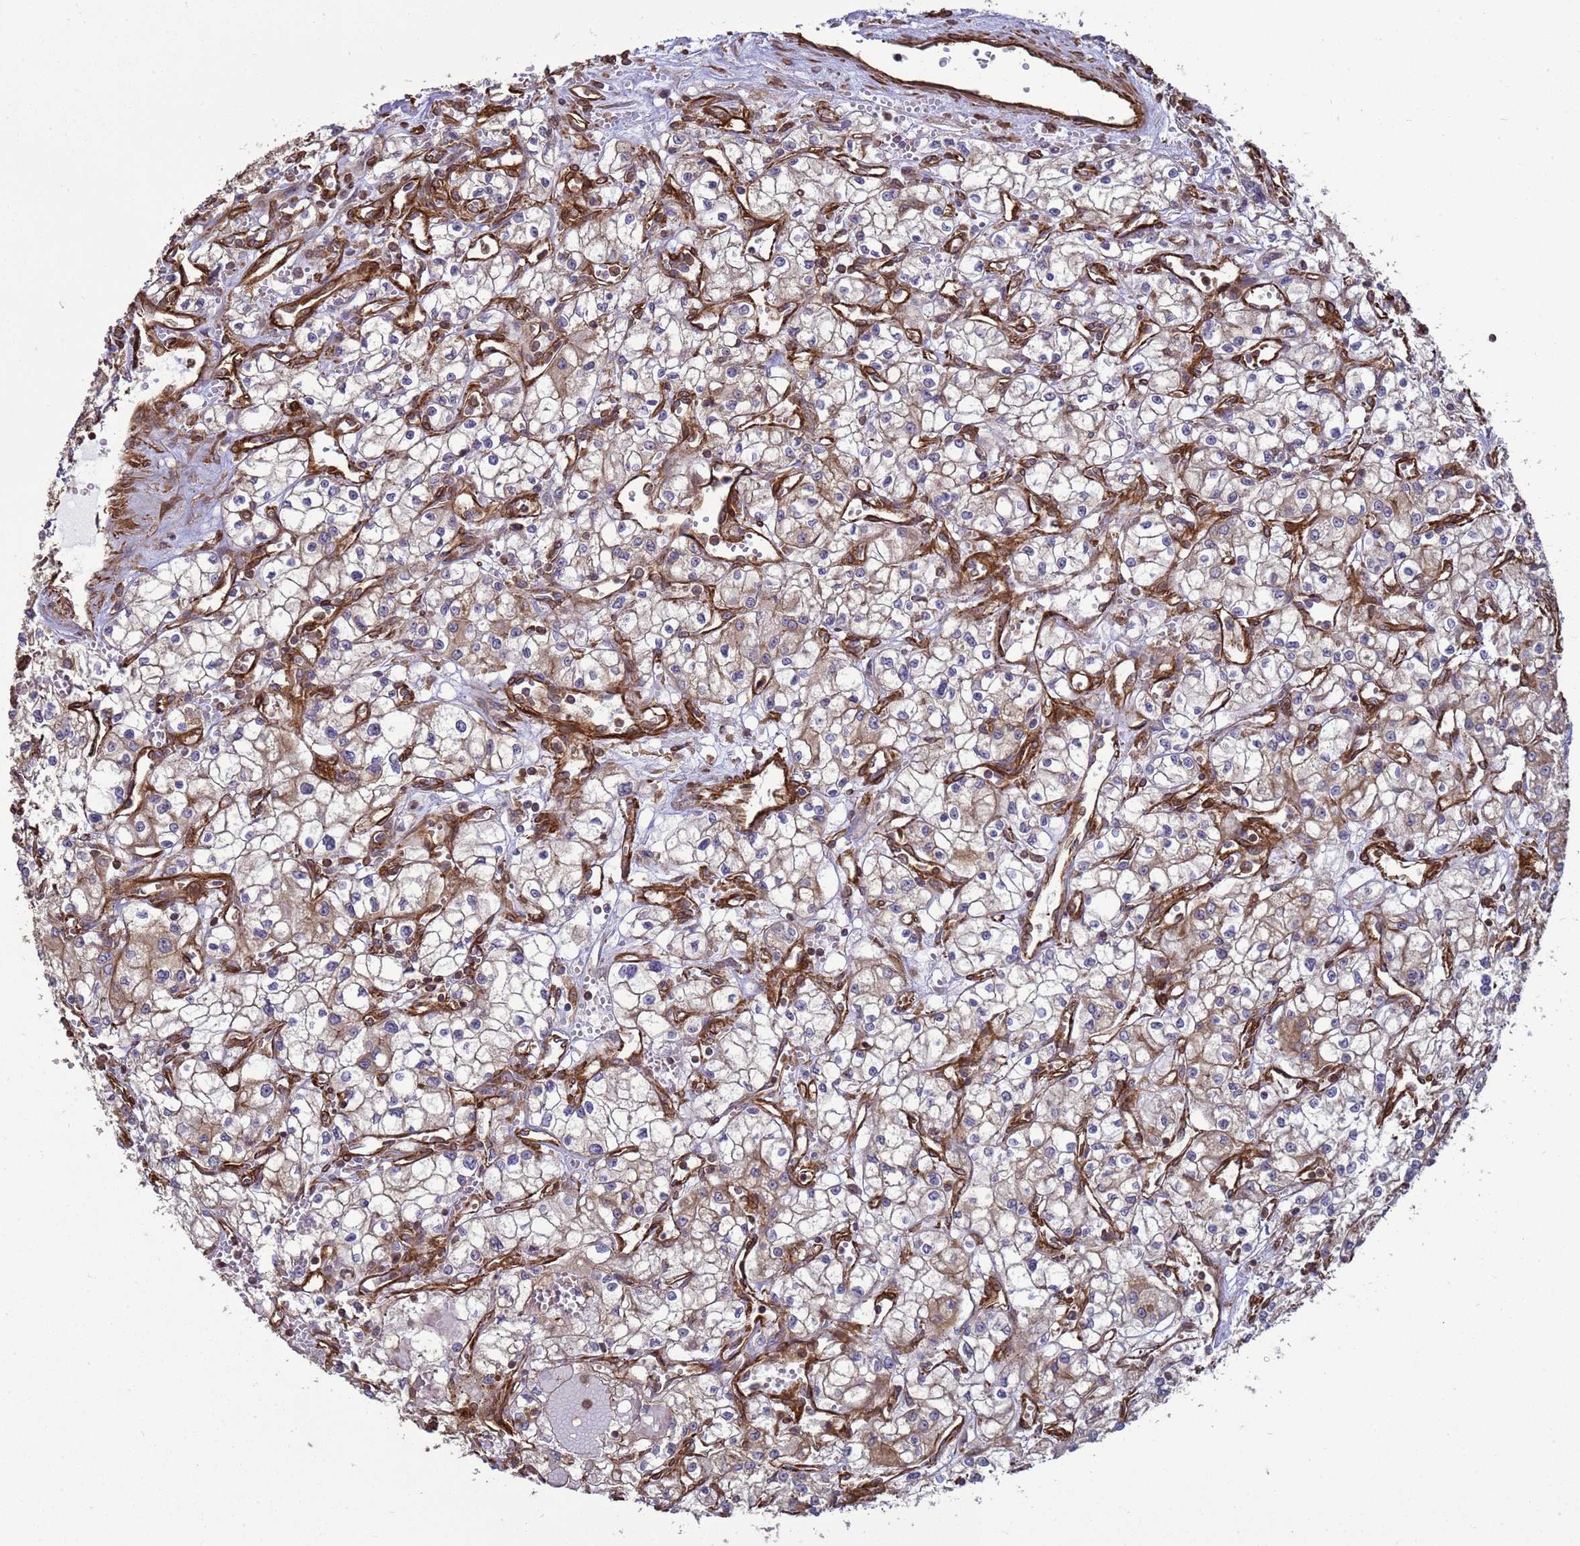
{"staining": {"intensity": "weak", "quantity": "25%-75%", "location": "cytoplasmic/membranous"}, "tissue": "renal cancer", "cell_type": "Tumor cells", "image_type": "cancer", "snomed": [{"axis": "morphology", "description": "Adenocarcinoma, NOS"}, {"axis": "topography", "description": "Kidney"}], "caption": "Immunohistochemical staining of human renal cancer shows low levels of weak cytoplasmic/membranous staining in approximately 25%-75% of tumor cells.", "gene": "CNOT1", "patient": {"sex": "male", "age": 59}}